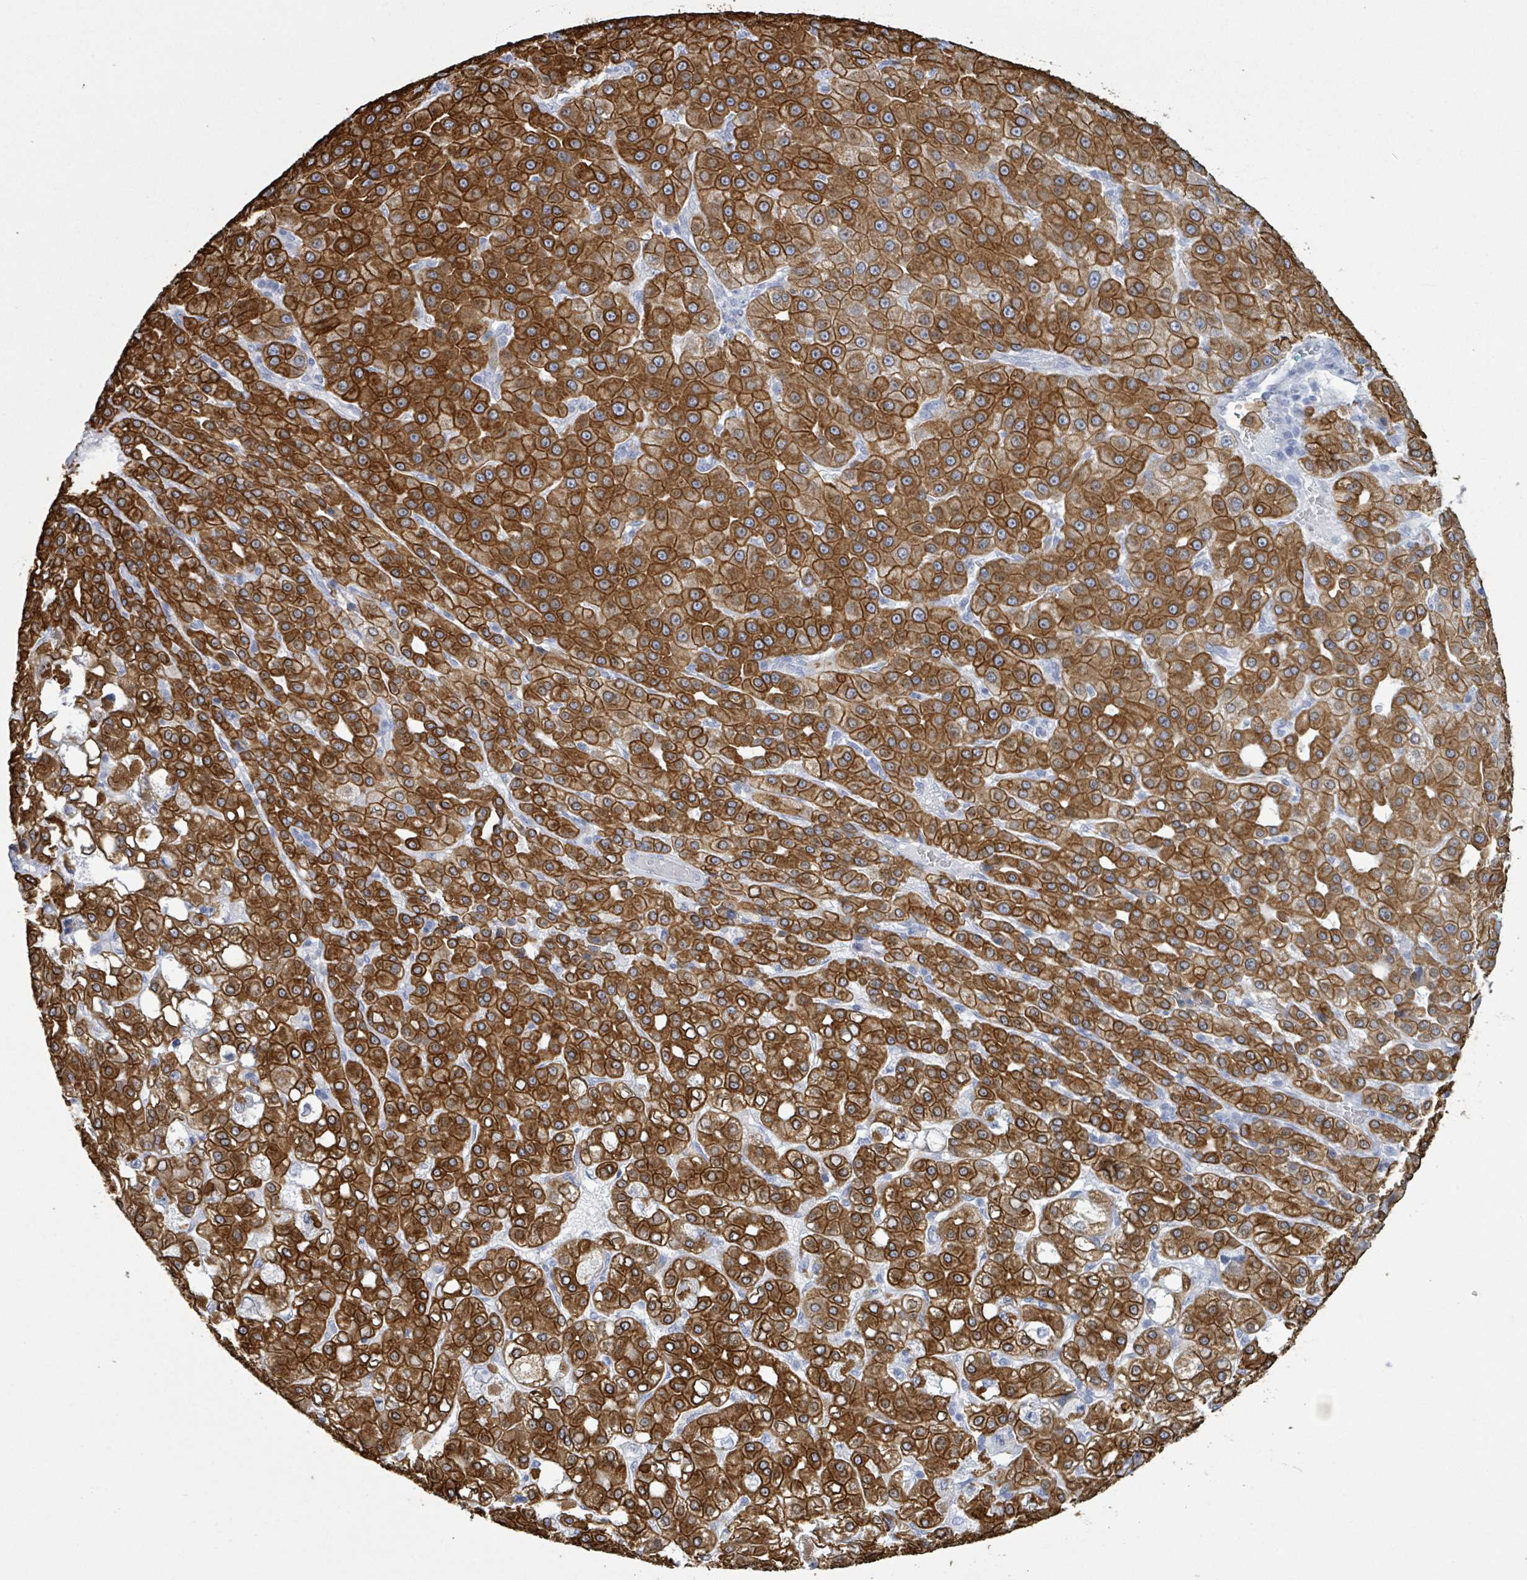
{"staining": {"intensity": "strong", "quantity": ">75%", "location": "cytoplasmic/membranous"}, "tissue": "liver cancer", "cell_type": "Tumor cells", "image_type": "cancer", "snomed": [{"axis": "morphology", "description": "Carcinoma, Hepatocellular, NOS"}, {"axis": "topography", "description": "Liver"}], "caption": "Immunohistochemistry (IHC) photomicrograph of human hepatocellular carcinoma (liver) stained for a protein (brown), which shows high levels of strong cytoplasmic/membranous staining in approximately >75% of tumor cells.", "gene": "KRT8", "patient": {"sex": "male", "age": 65}}